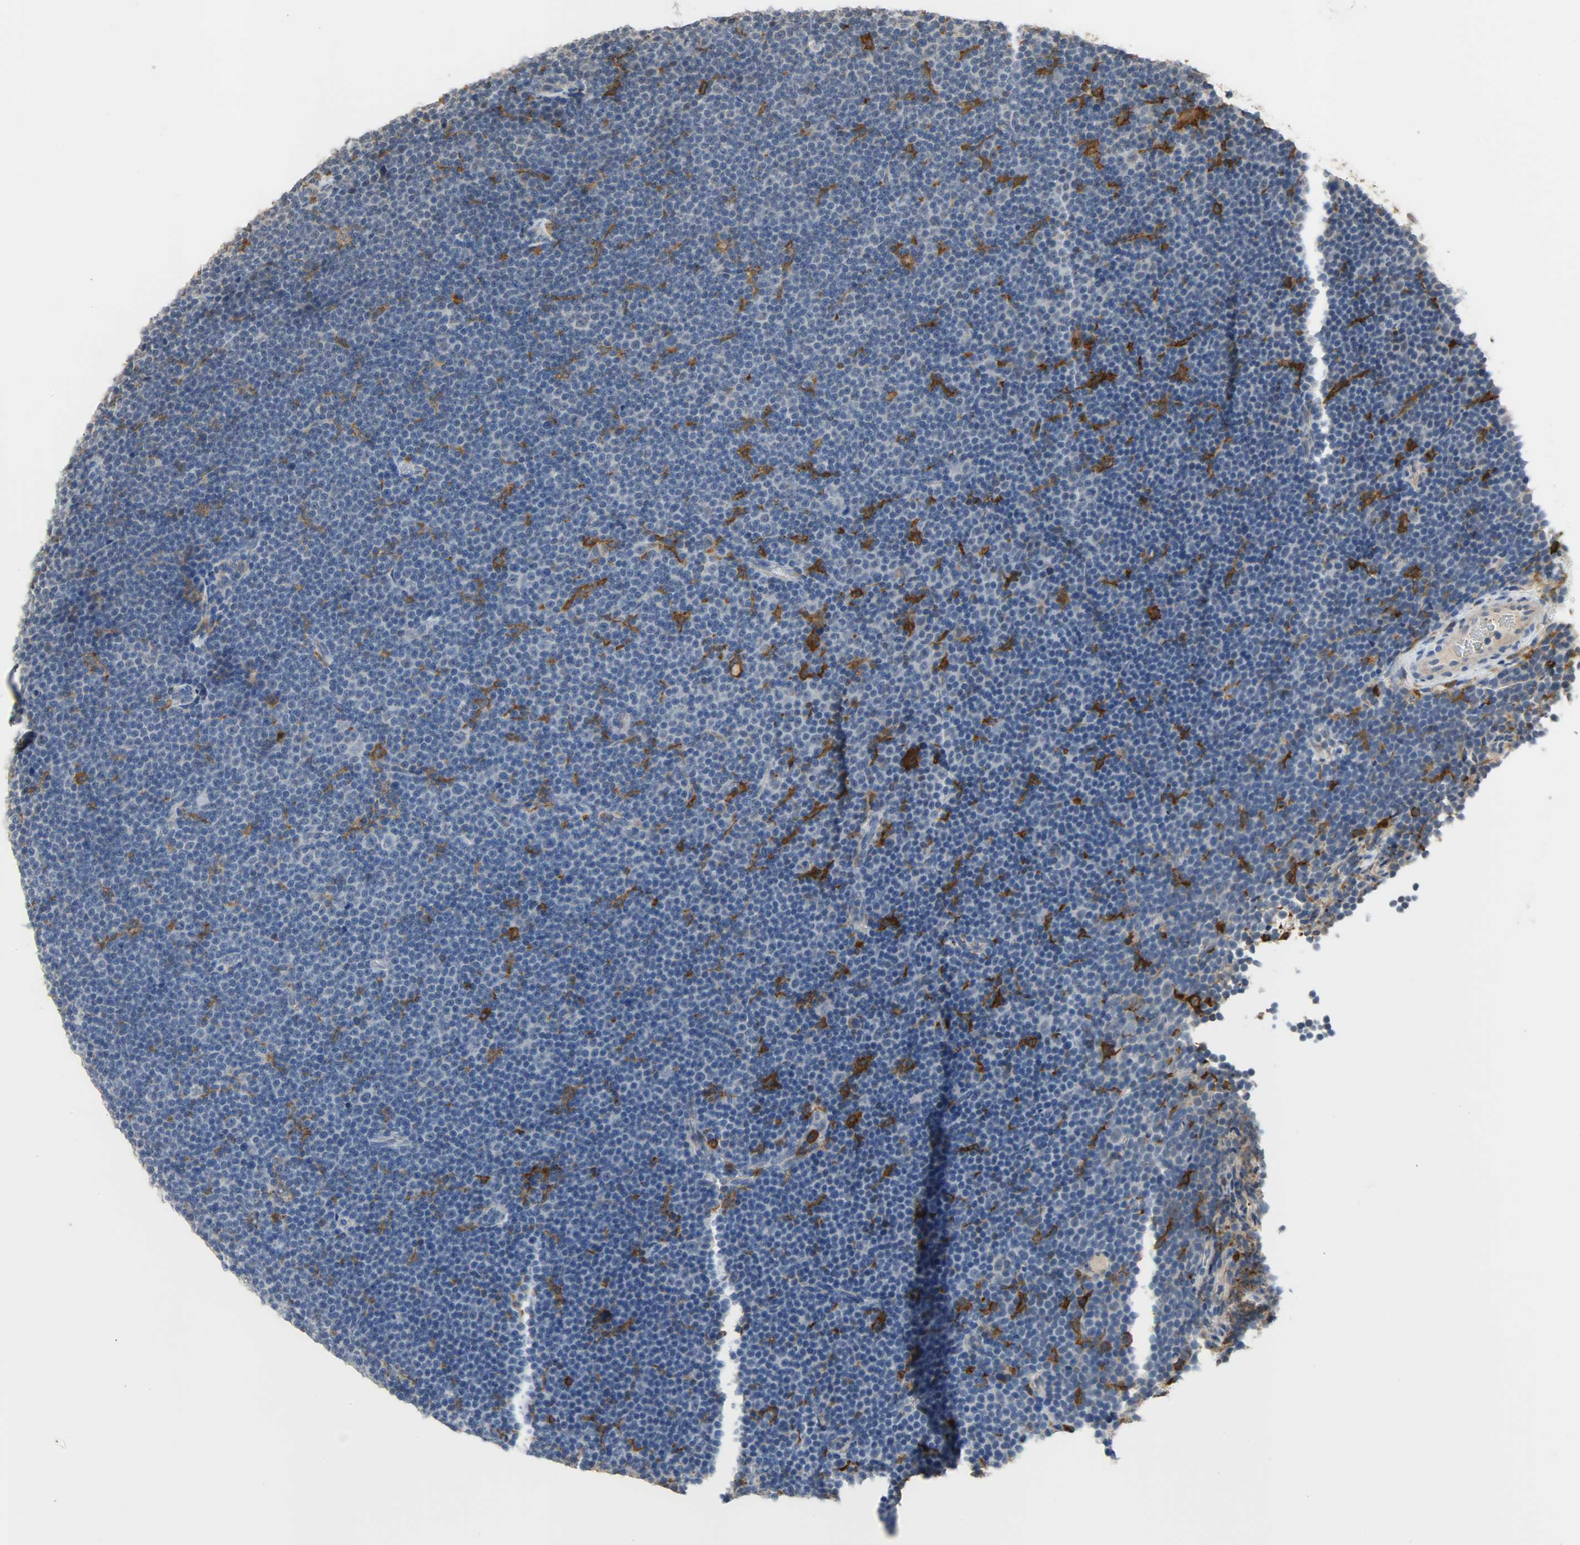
{"staining": {"intensity": "negative", "quantity": "none", "location": "none"}, "tissue": "lymphoma", "cell_type": "Tumor cells", "image_type": "cancer", "snomed": [{"axis": "morphology", "description": "Malignant lymphoma, non-Hodgkin's type, Low grade"}, {"axis": "topography", "description": "Lymph node"}], "caption": "A high-resolution photomicrograph shows IHC staining of lymphoma, which shows no significant positivity in tumor cells.", "gene": "SKAP2", "patient": {"sex": "female", "age": 67}}